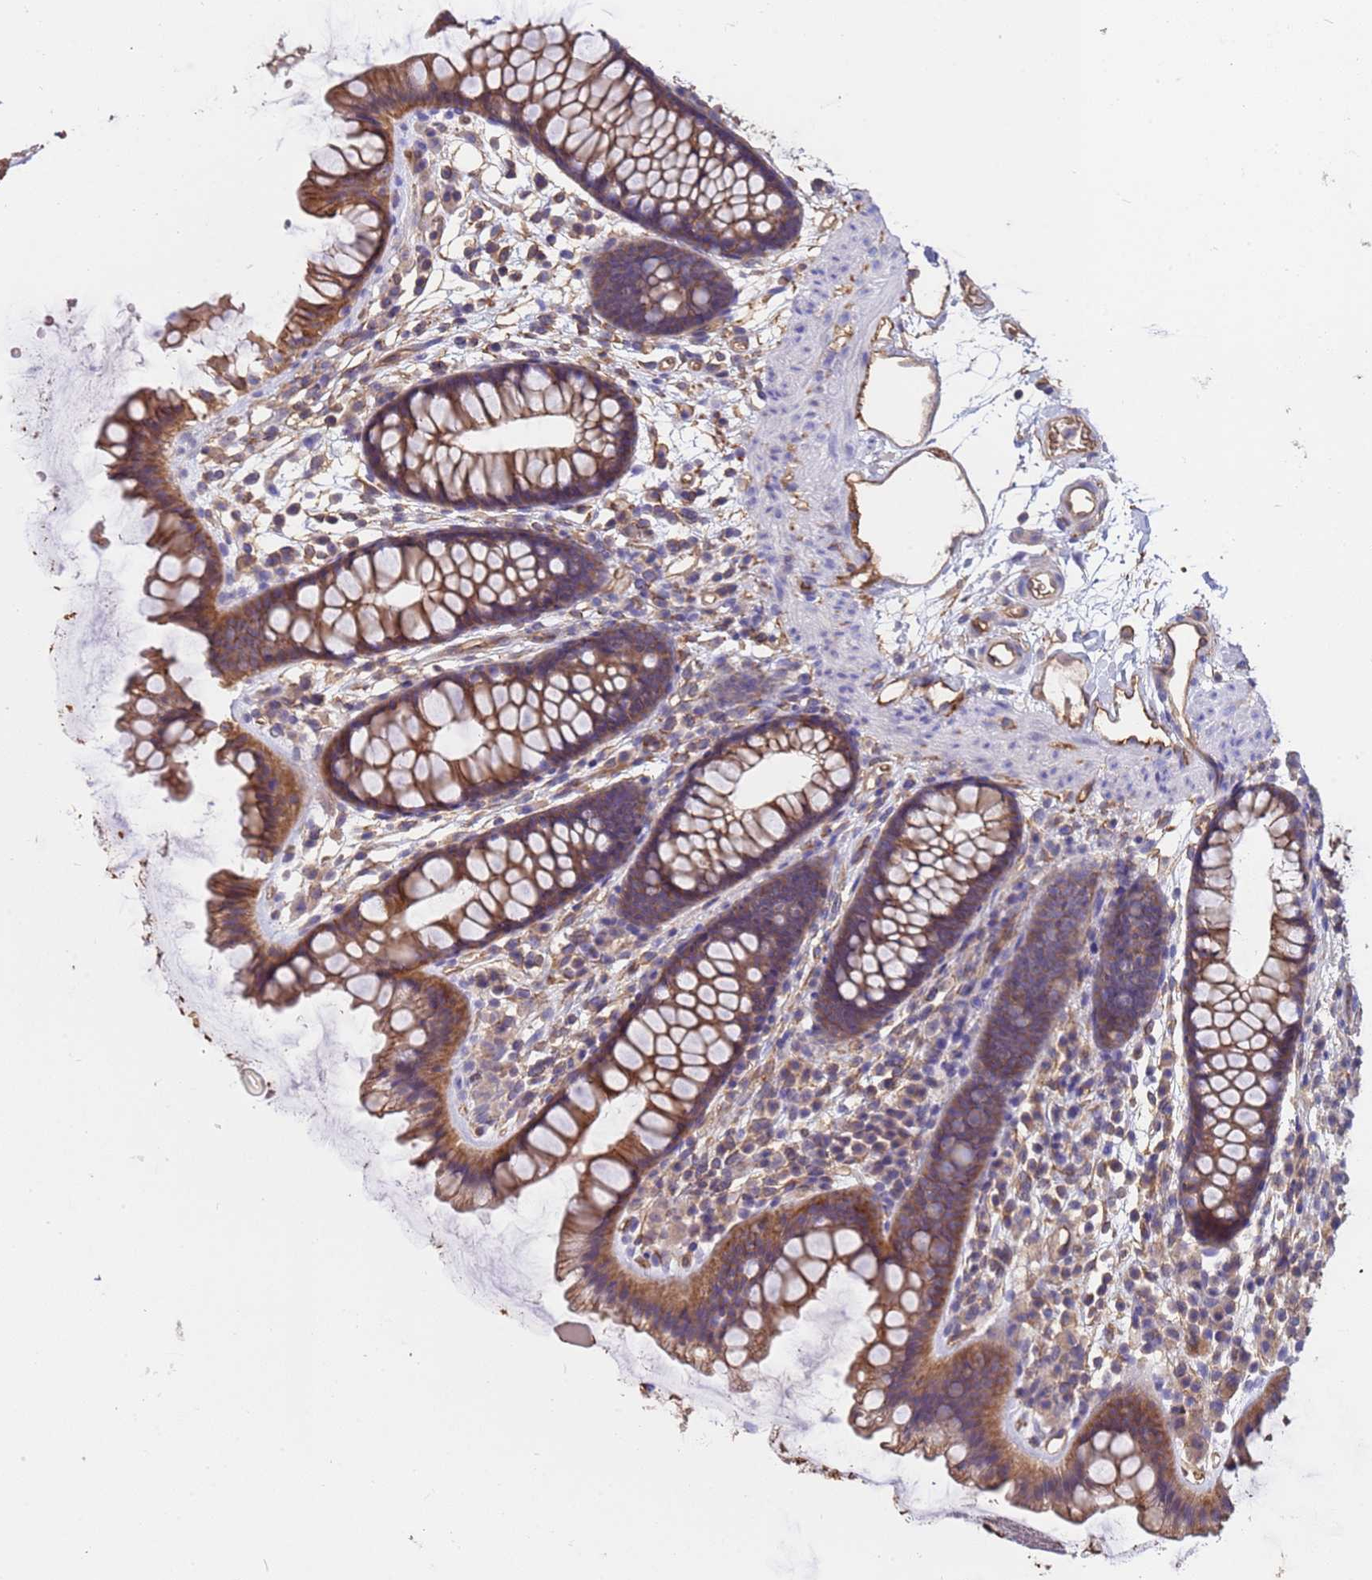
{"staining": {"intensity": "moderate", "quantity": ">75%", "location": "cytoplasmic/membranous"}, "tissue": "colon", "cell_type": "Endothelial cells", "image_type": "normal", "snomed": [{"axis": "morphology", "description": "Normal tissue, NOS"}, {"axis": "topography", "description": "Colon"}], "caption": "This micrograph reveals immunohistochemistry (IHC) staining of benign human colon, with medium moderate cytoplasmic/membranous expression in approximately >75% of endothelial cells.", "gene": "ZNF248", "patient": {"sex": "female", "age": 62}}